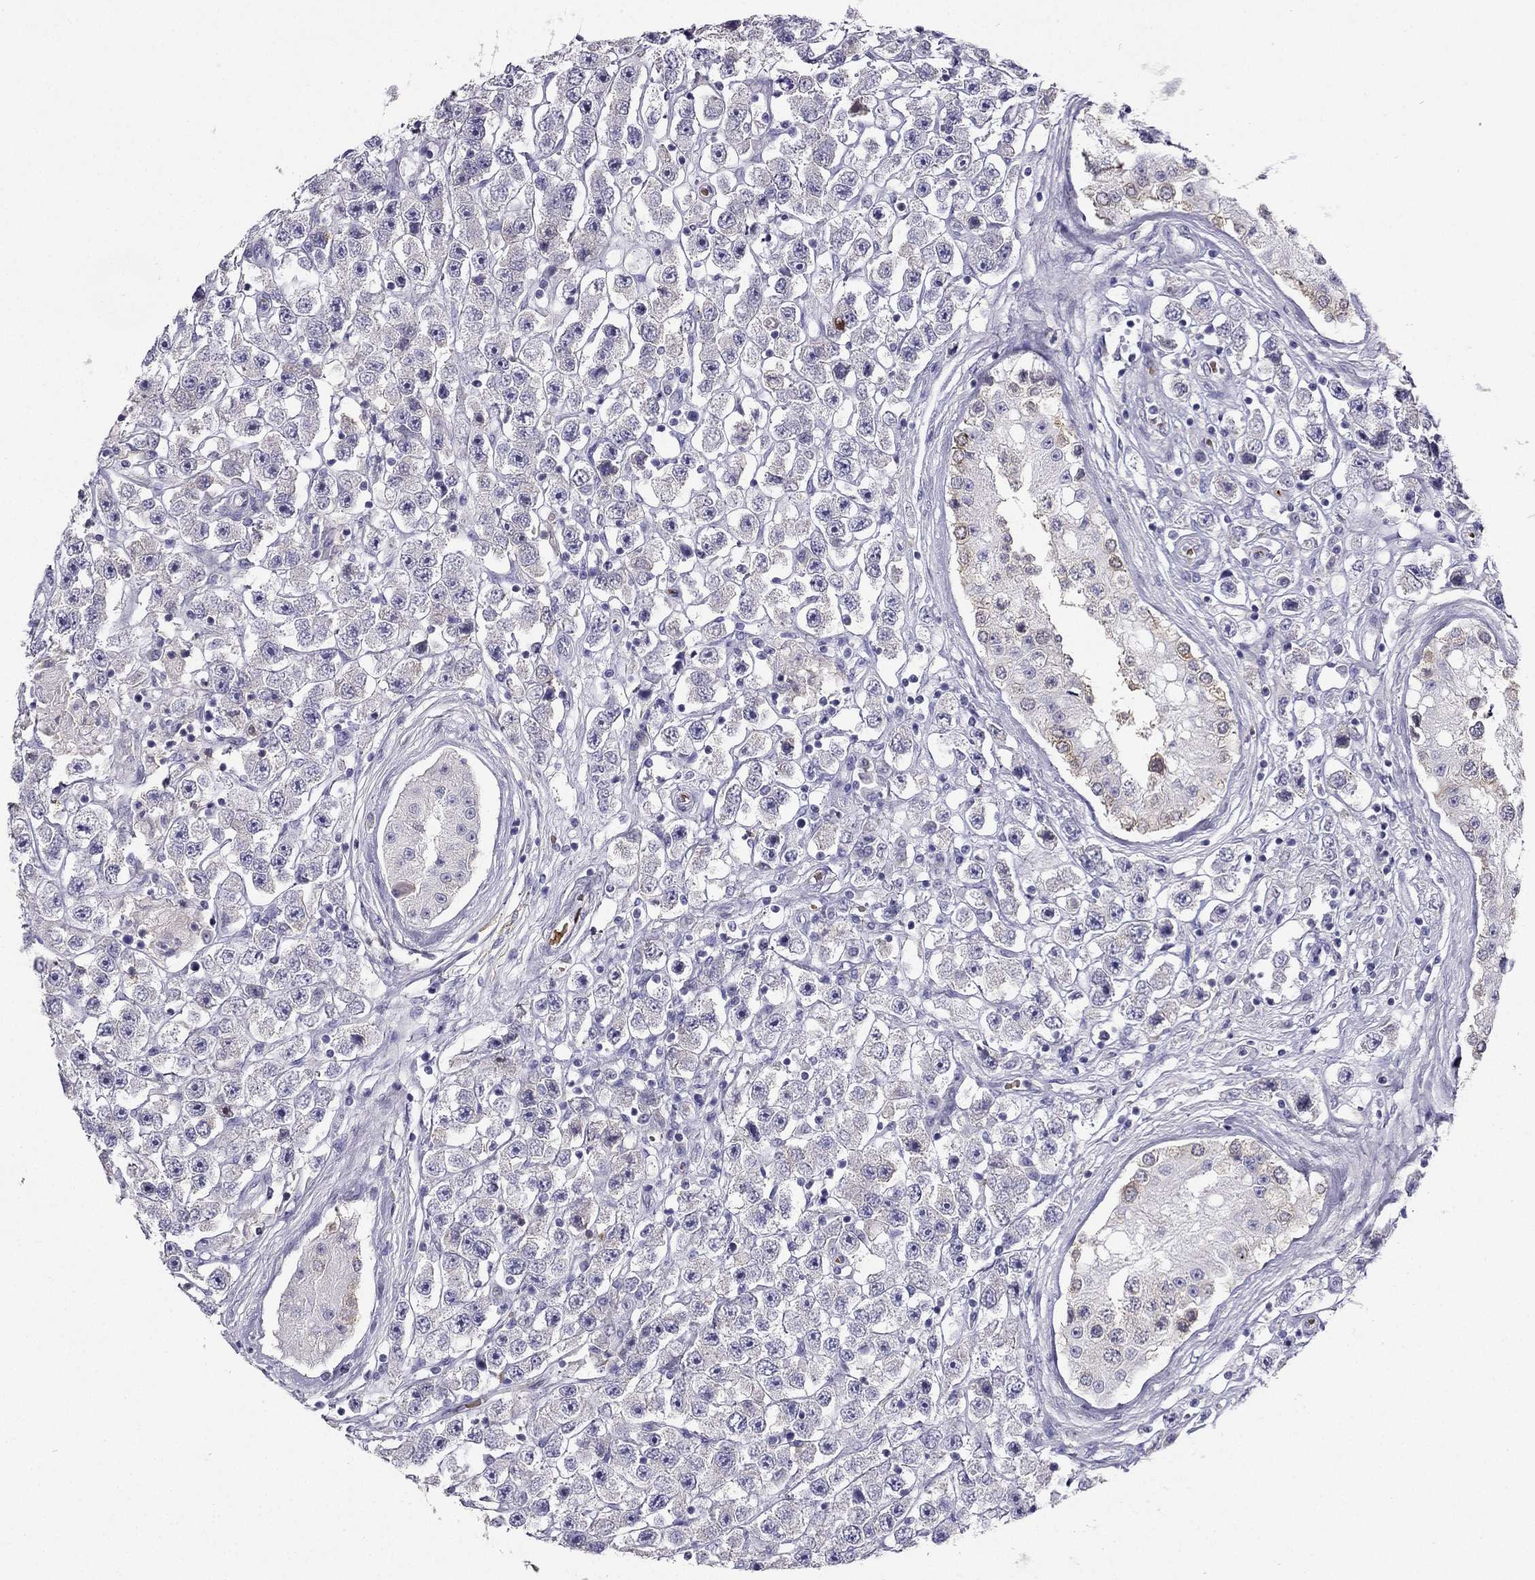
{"staining": {"intensity": "negative", "quantity": "none", "location": "none"}, "tissue": "testis cancer", "cell_type": "Tumor cells", "image_type": "cancer", "snomed": [{"axis": "morphology", "description": "Seminoma, NOS"}, {"axis": "topography", "description": "Testis"}], "caption": "Immunohistochemistry (IHC) photomicrograph of human testis seminoma stained for a protein (brown), which demonstrates no staining in tumor cells.", "gene": "RSPH14", "patient": {"sex": "male", "age": 45}}